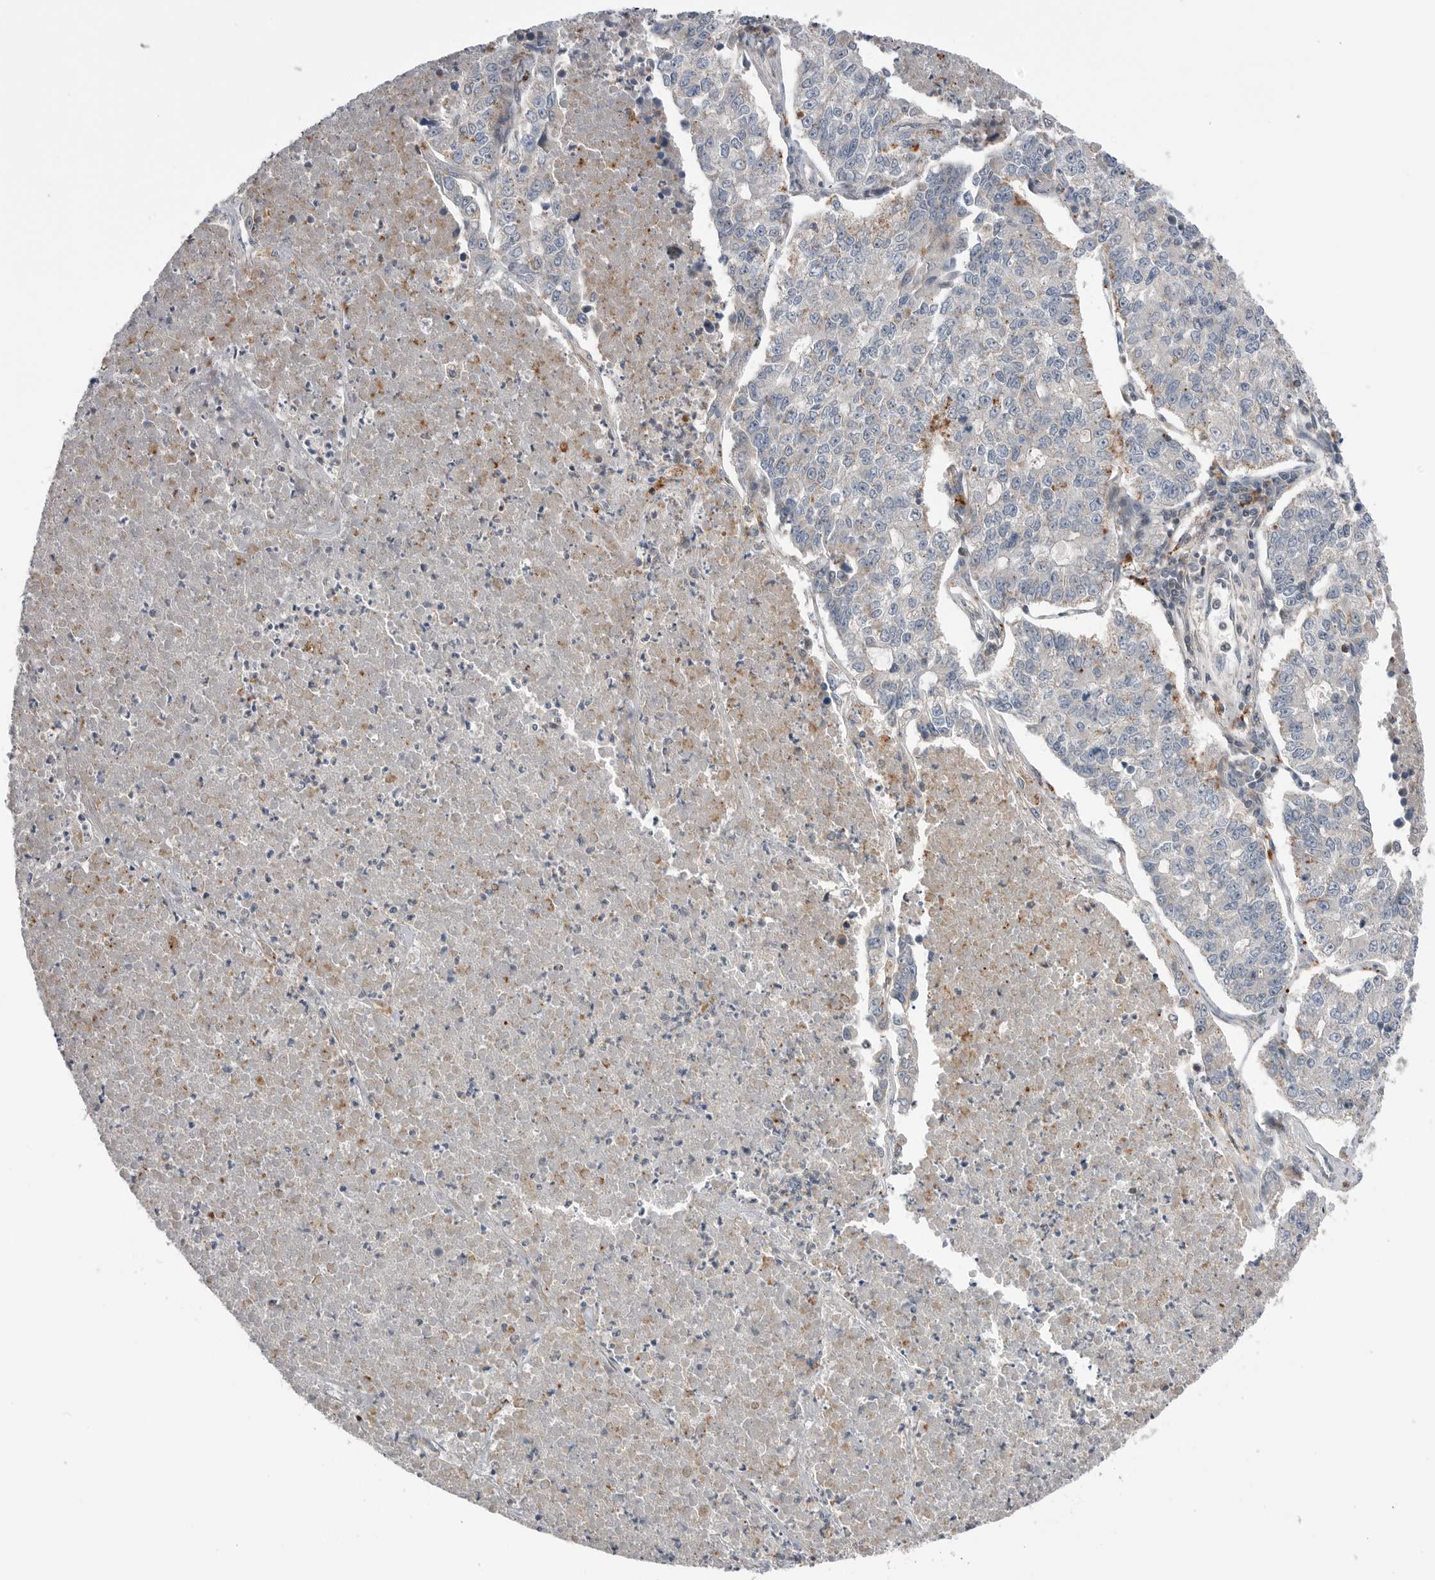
{"staining": {"intensity": "negative", "quantity": "none", "location": "none"}, "tissue": "lung cancer", "cell_type": "Tumor cells", "image_type": "cancer", "snomed": [{"axis": "morphology", "description": "Adenocarcinoma, NOS"}, {"axis": "topography", "description": "Lung"}], "caption": "This micrograph is of lung cancer stained with IHC to label a protein in brown with the nuclei are counter-stained blue. There is no staining in tumor cells.", "gene": "PEAK1", "patient": {"sex": "male", "age": 49}}